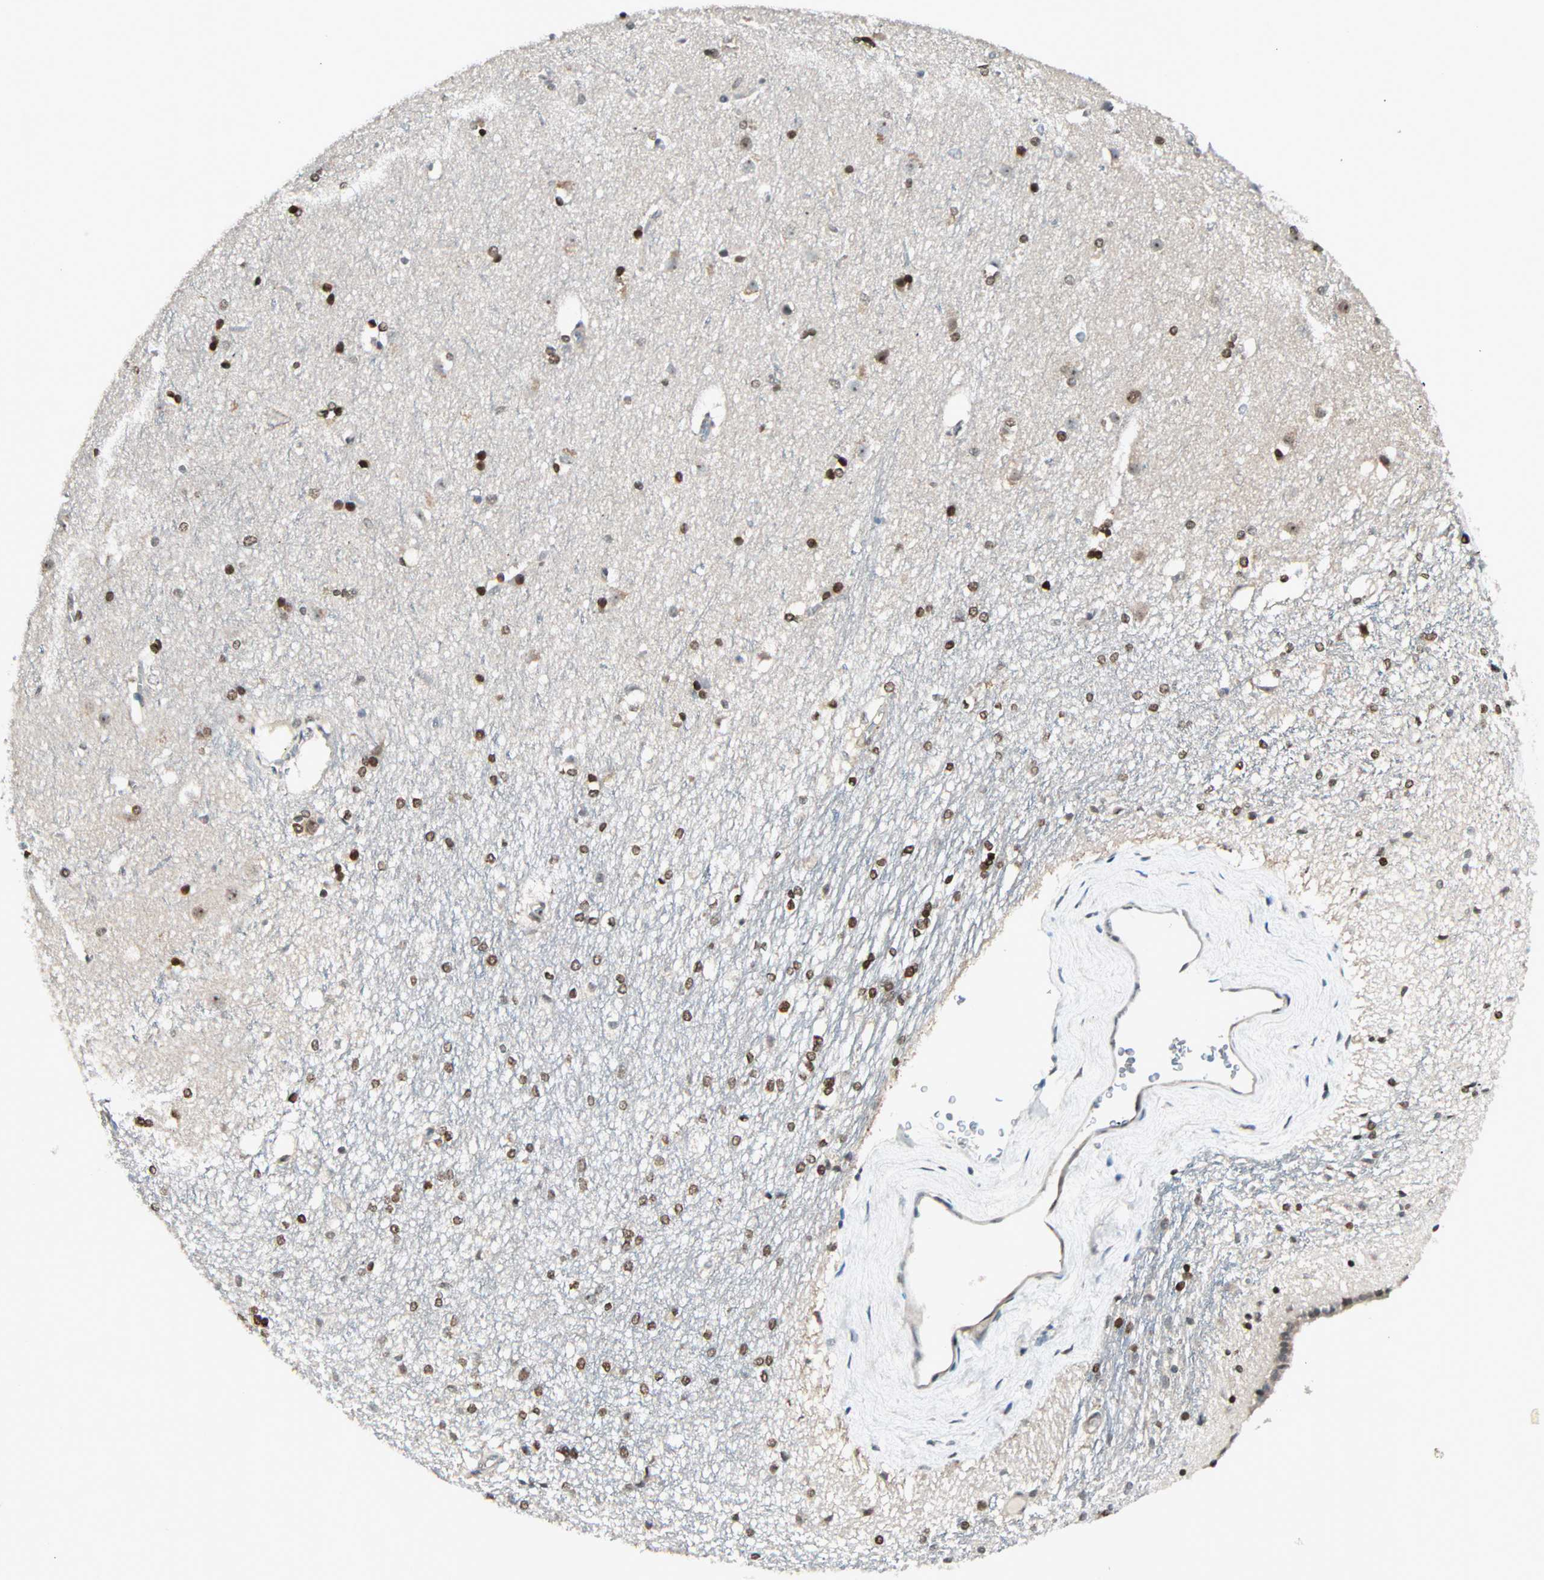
{"staining": {"intensity": "moderate", "quantity": ">75%", "location": "nuclear"}, "tissue": "caudate", "cell_type": "Glial cells", "image_type": "normal", "snomed": [{"axis": "morphology", "description": "Normal tissue, NOS"}, {"axis": "topography", "description": "Lateral ventricle wall"}], "caption": "Immunohistochemistry staining of normal caudate, which shows medium levels of moderate nuclear staining in about >75% of glial cells indicating moderate nuclear protein expression. The staining was performed using DAB (brown) for protein detection and nuclei were counterstained in hematoxylin (blue).", "gene": "CBX4", "patient": {"sex": "female", "age": 19}}